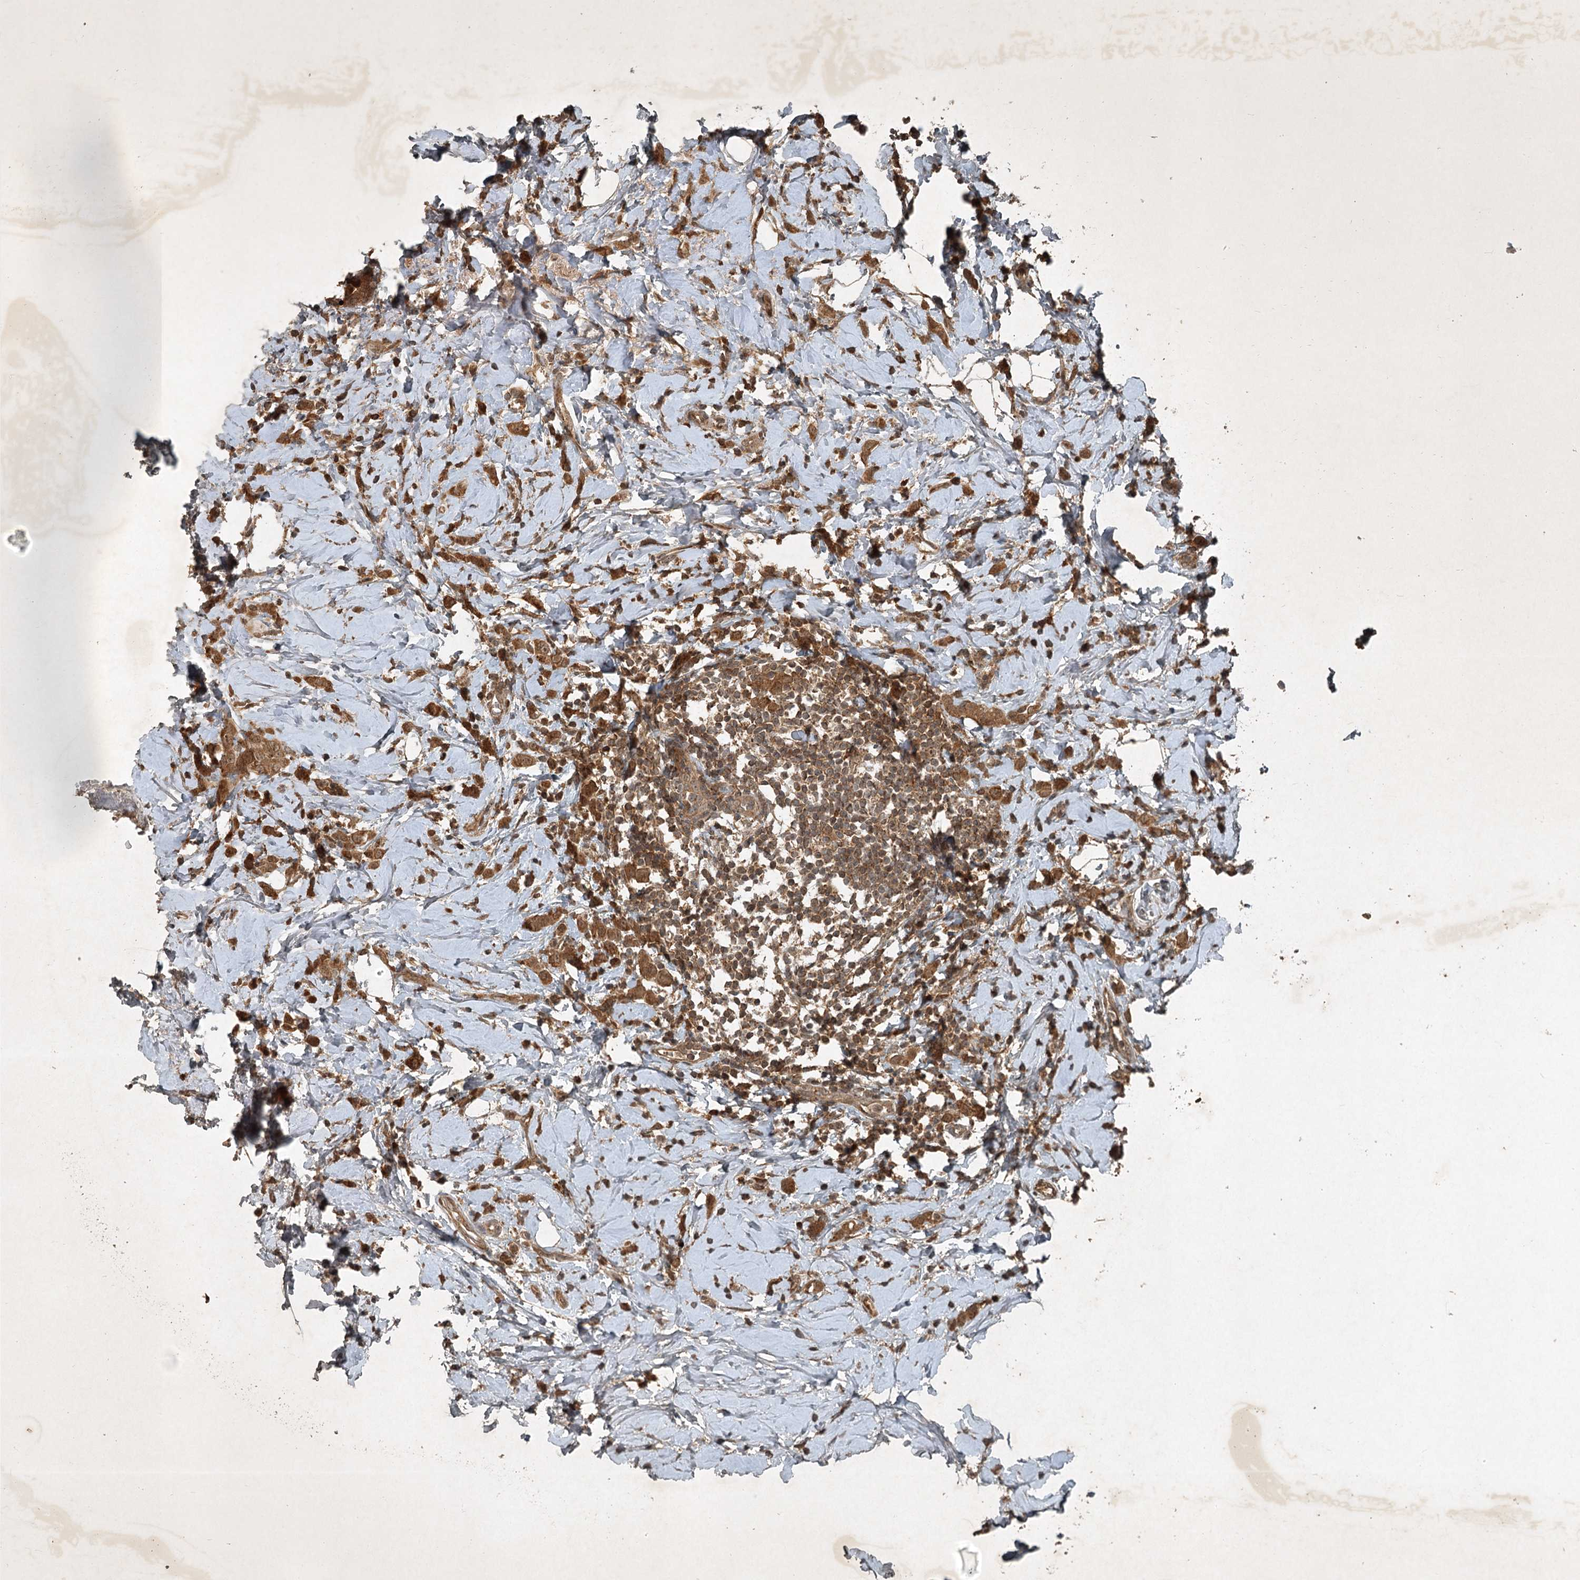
{"staining": {"intensity": "moderate", "quantity": ">75%", "location": "cytoplasmic/membranous"}, "tissue": "breast cancer", "cell_type": "Tumor cells", "image_type": "cancer", "snomed": [{"axis": "morphology", "description": "Lobular carcinoma"}, {"axis": "topography", "description": "Breast"}], "caption": "A micrograph of human breast cancer stained for a protein demonstrates moderate cytoplasmic/membranous brown staining in tumor cells.", "gene": "UNC93A", "patient": {"sex": "female", "age": 47}}